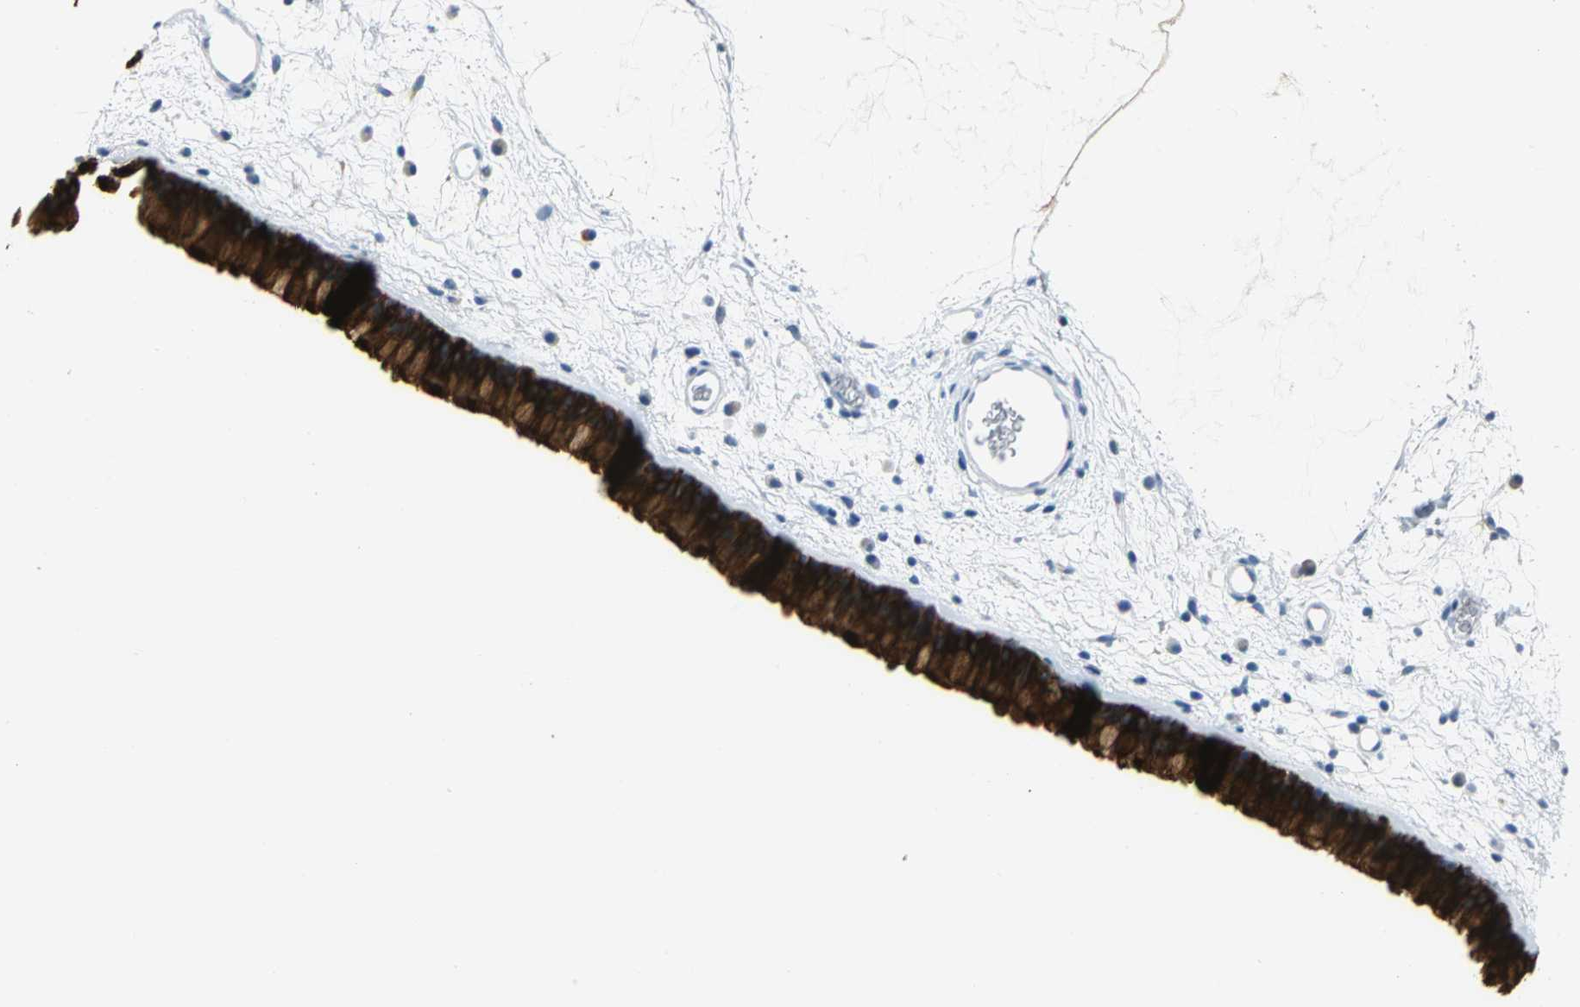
{"staining": {"intensity": "strong", "quantity": ">75%", "location": "cytoplasmic/membranous,nuclear"}, "tissue": "nasopharynx", "cell_type": "Respiratory epithelial cells", "image_type": "normal", "snomed": [{"axis": "morphology", "description": "Normal tissue, NOS"}, {"axis": "morphology", "description": "Inflammation, NOS"}, {"axis": "topography", "description": "Nasopharynx"}], "caption": "Nasopharynx was stained to show a protein in brown. There is high levels of strong cytoplasmic/membranous,nuclear staining in approximately >75% of respiratory epithelial cells.", "gene": "ALOX15", "patient": {"sex": "male", "age": 48}}